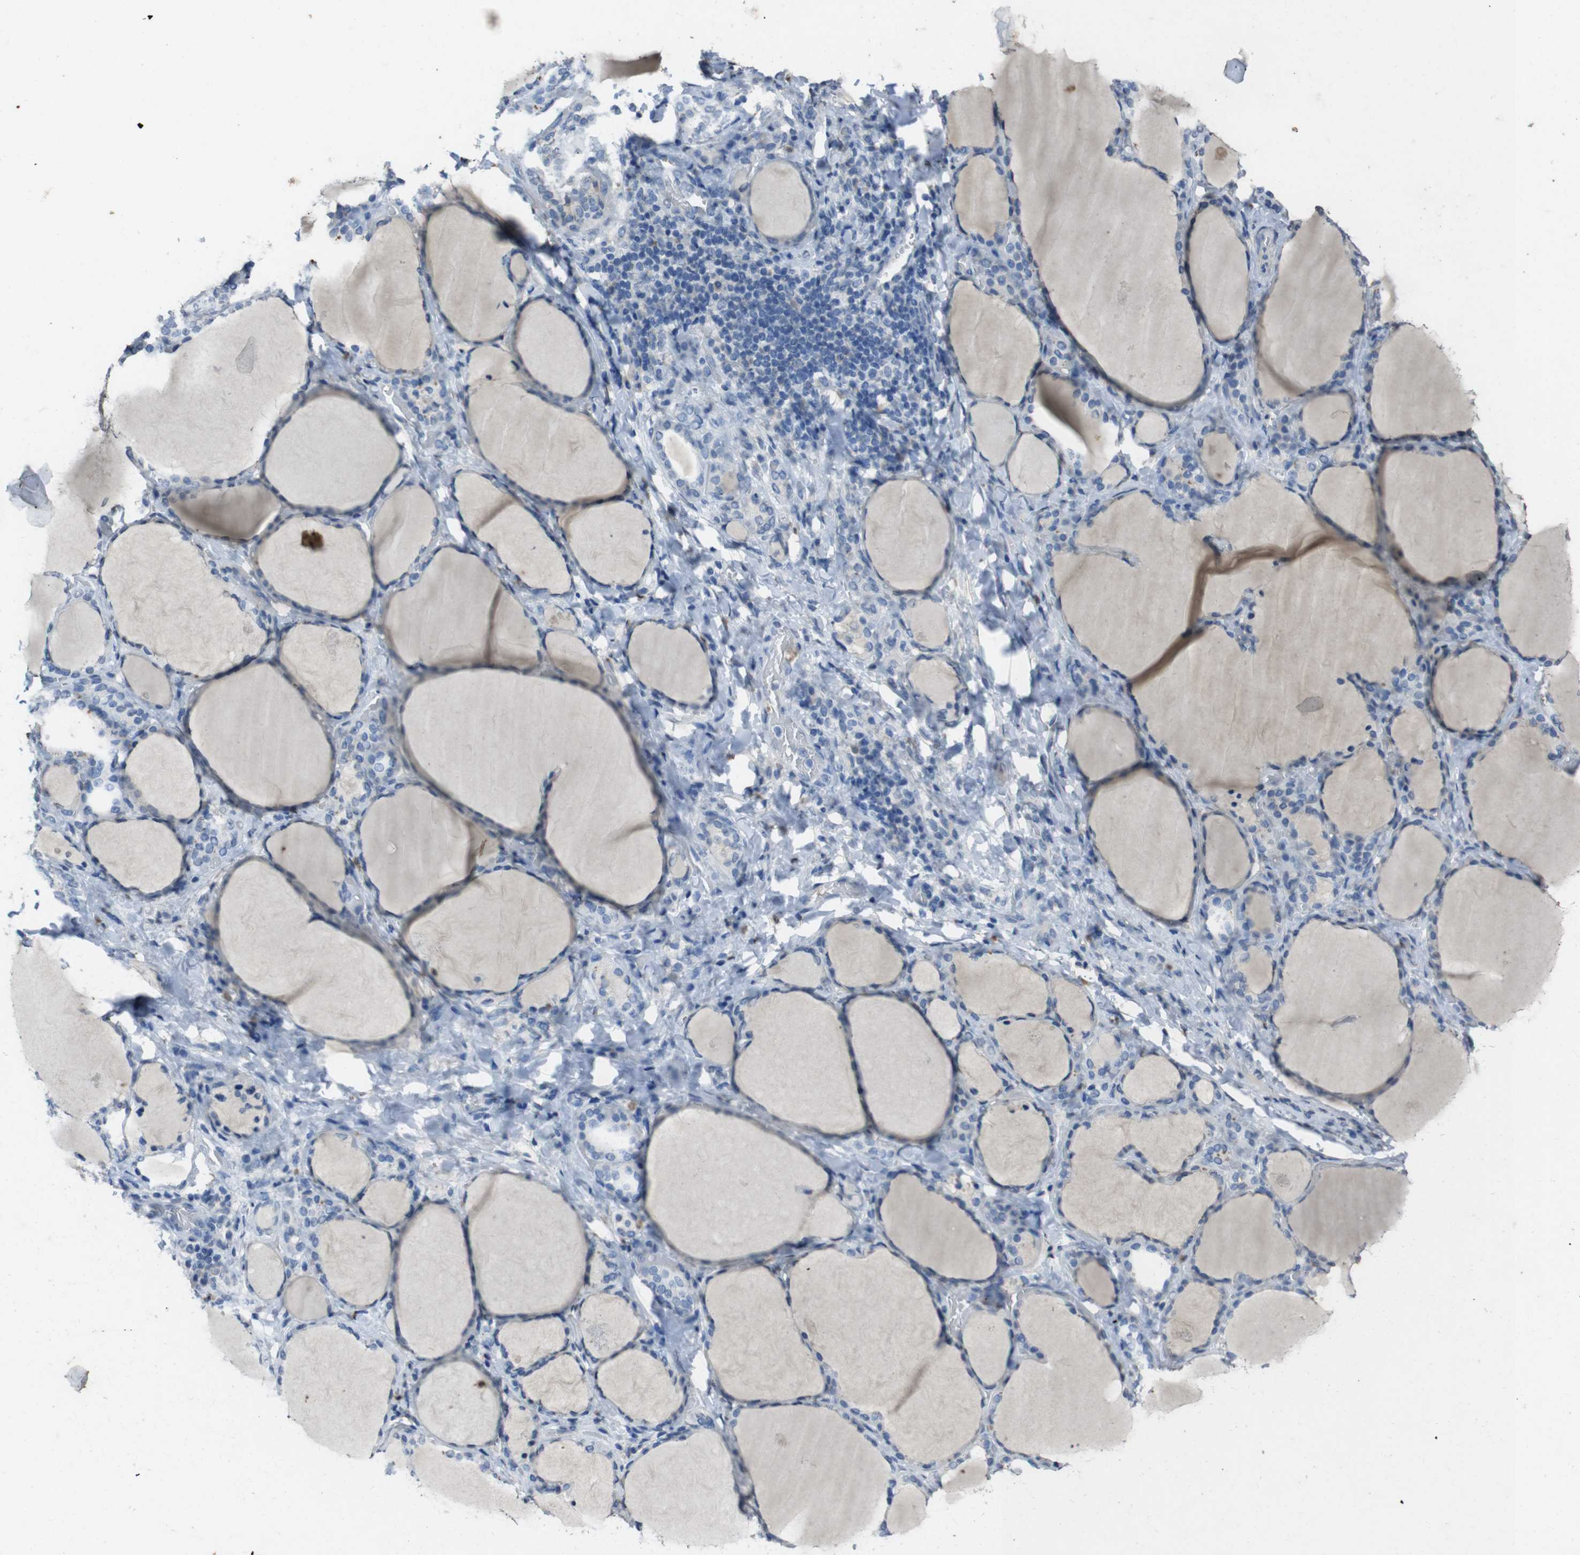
{"staining": {"intensity": "negative", "quantity": "none", "location": "none"}, "tissue": "thyroid gland", "cell_type": "Glandular cells", "image_type": "normal", "snomed": [{"axis": "morphology", "description": "Normal tissue, NOS"}, {"axis": "morphology", "description": "Papillary adenocarcinoma, NOS"}, {"axis": "topography", "description": "Thyroid gland"}], "caption": "Immunohistochemical staining of normal thyroid gland demonstrates no significant expression in glandular cells.", "gene": "STBD1", "patient": {"sex": "female", "age": 30}}